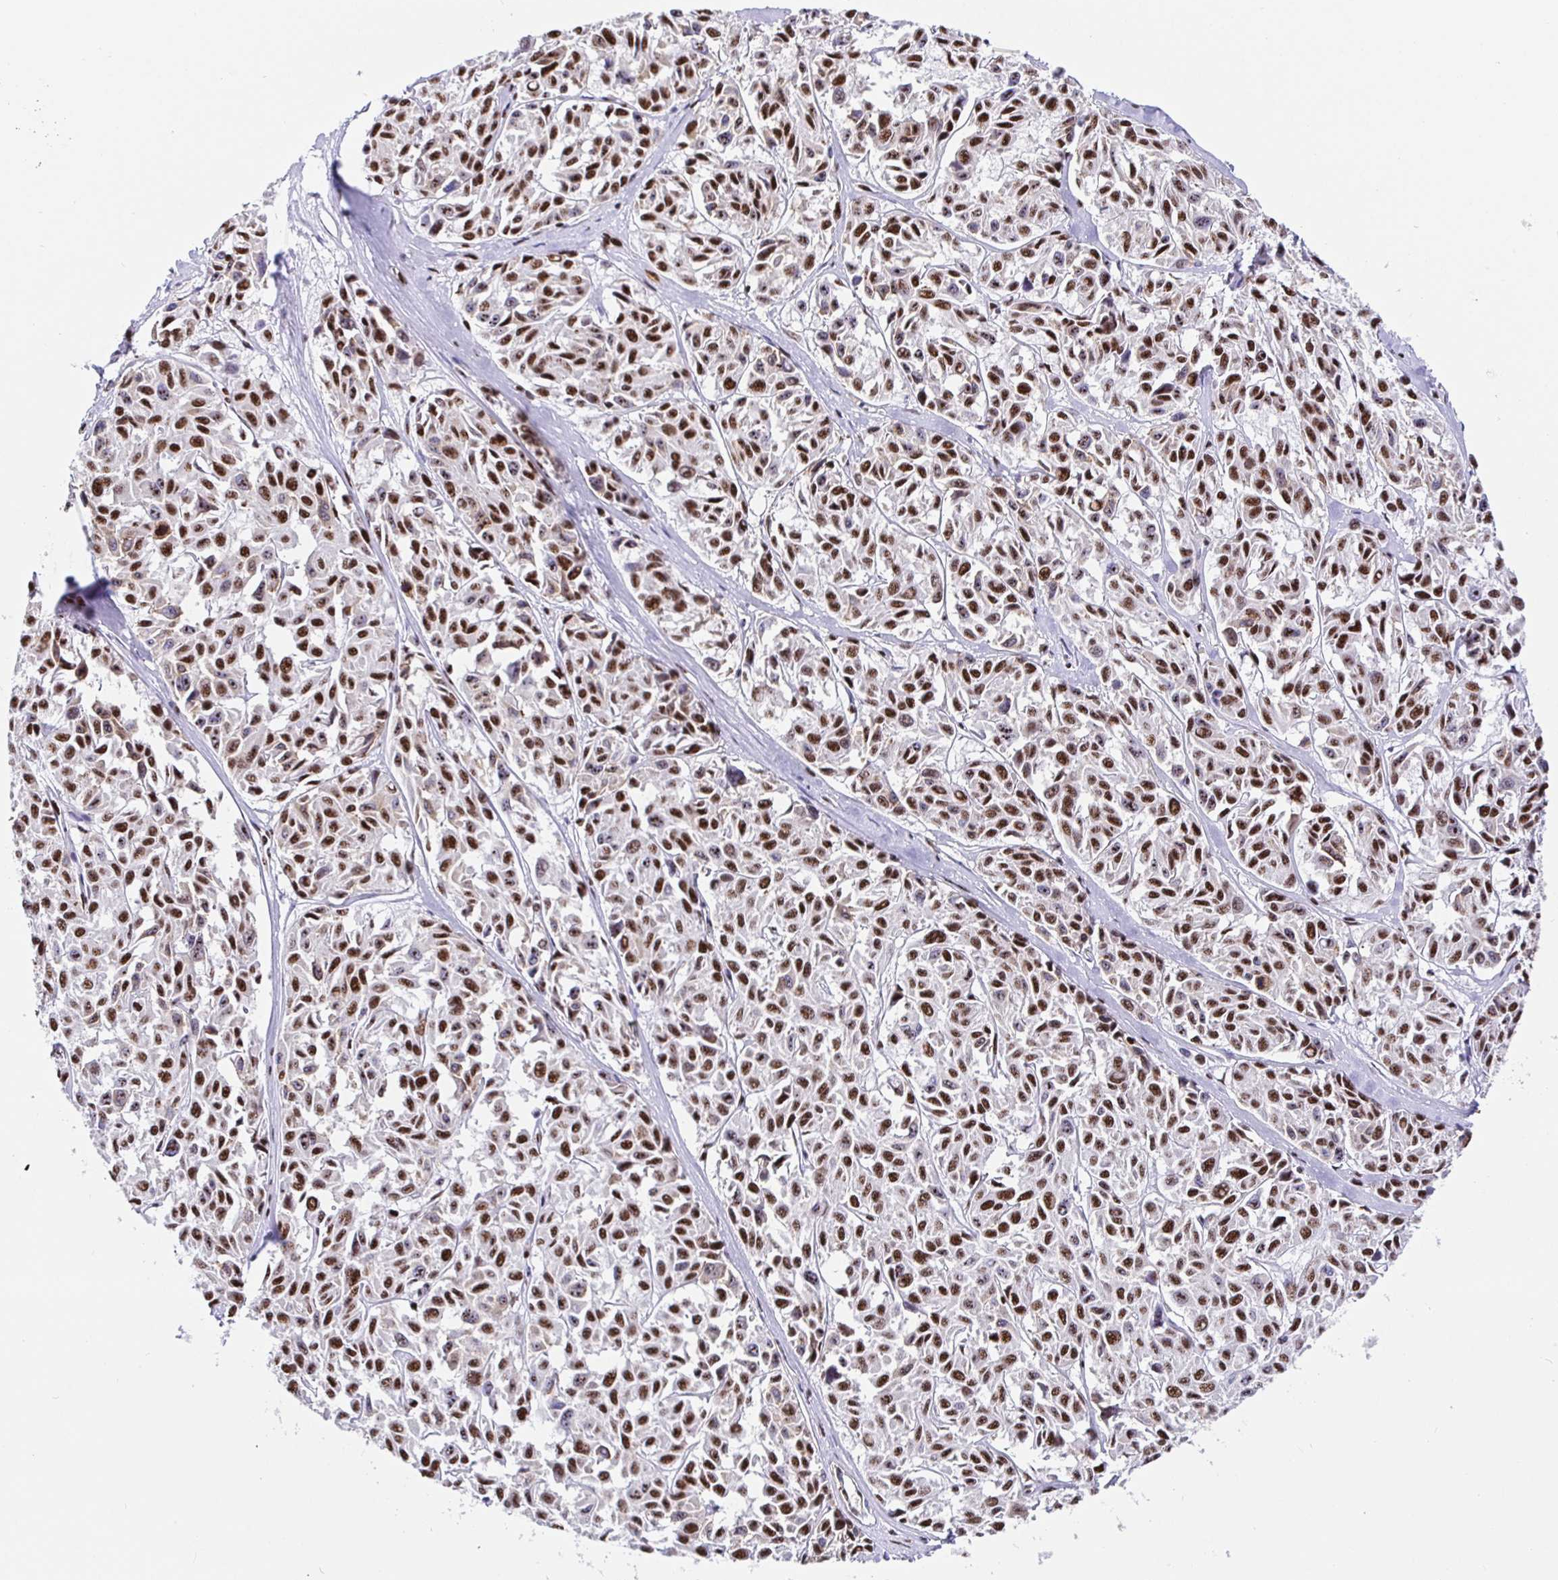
{"staining": {"intensity": "strong", "quantity": ">75%", "location": "nuclear"}, "tissue": "melanoma", "cell_type": "Tumor cells", "image_type": "cancer", "snomed": [{"axis": "morphology", "description": "Malignant melanoma, NOS"}, {"axis": "topography", "description": "Skin"}], "caption": "Protein expression analysis of human melanoma reveals strong nuclear expression in approximately >75% of tumor cells.", "gene": "SETD5", "patient": {"sex": "female", "age": 66}}